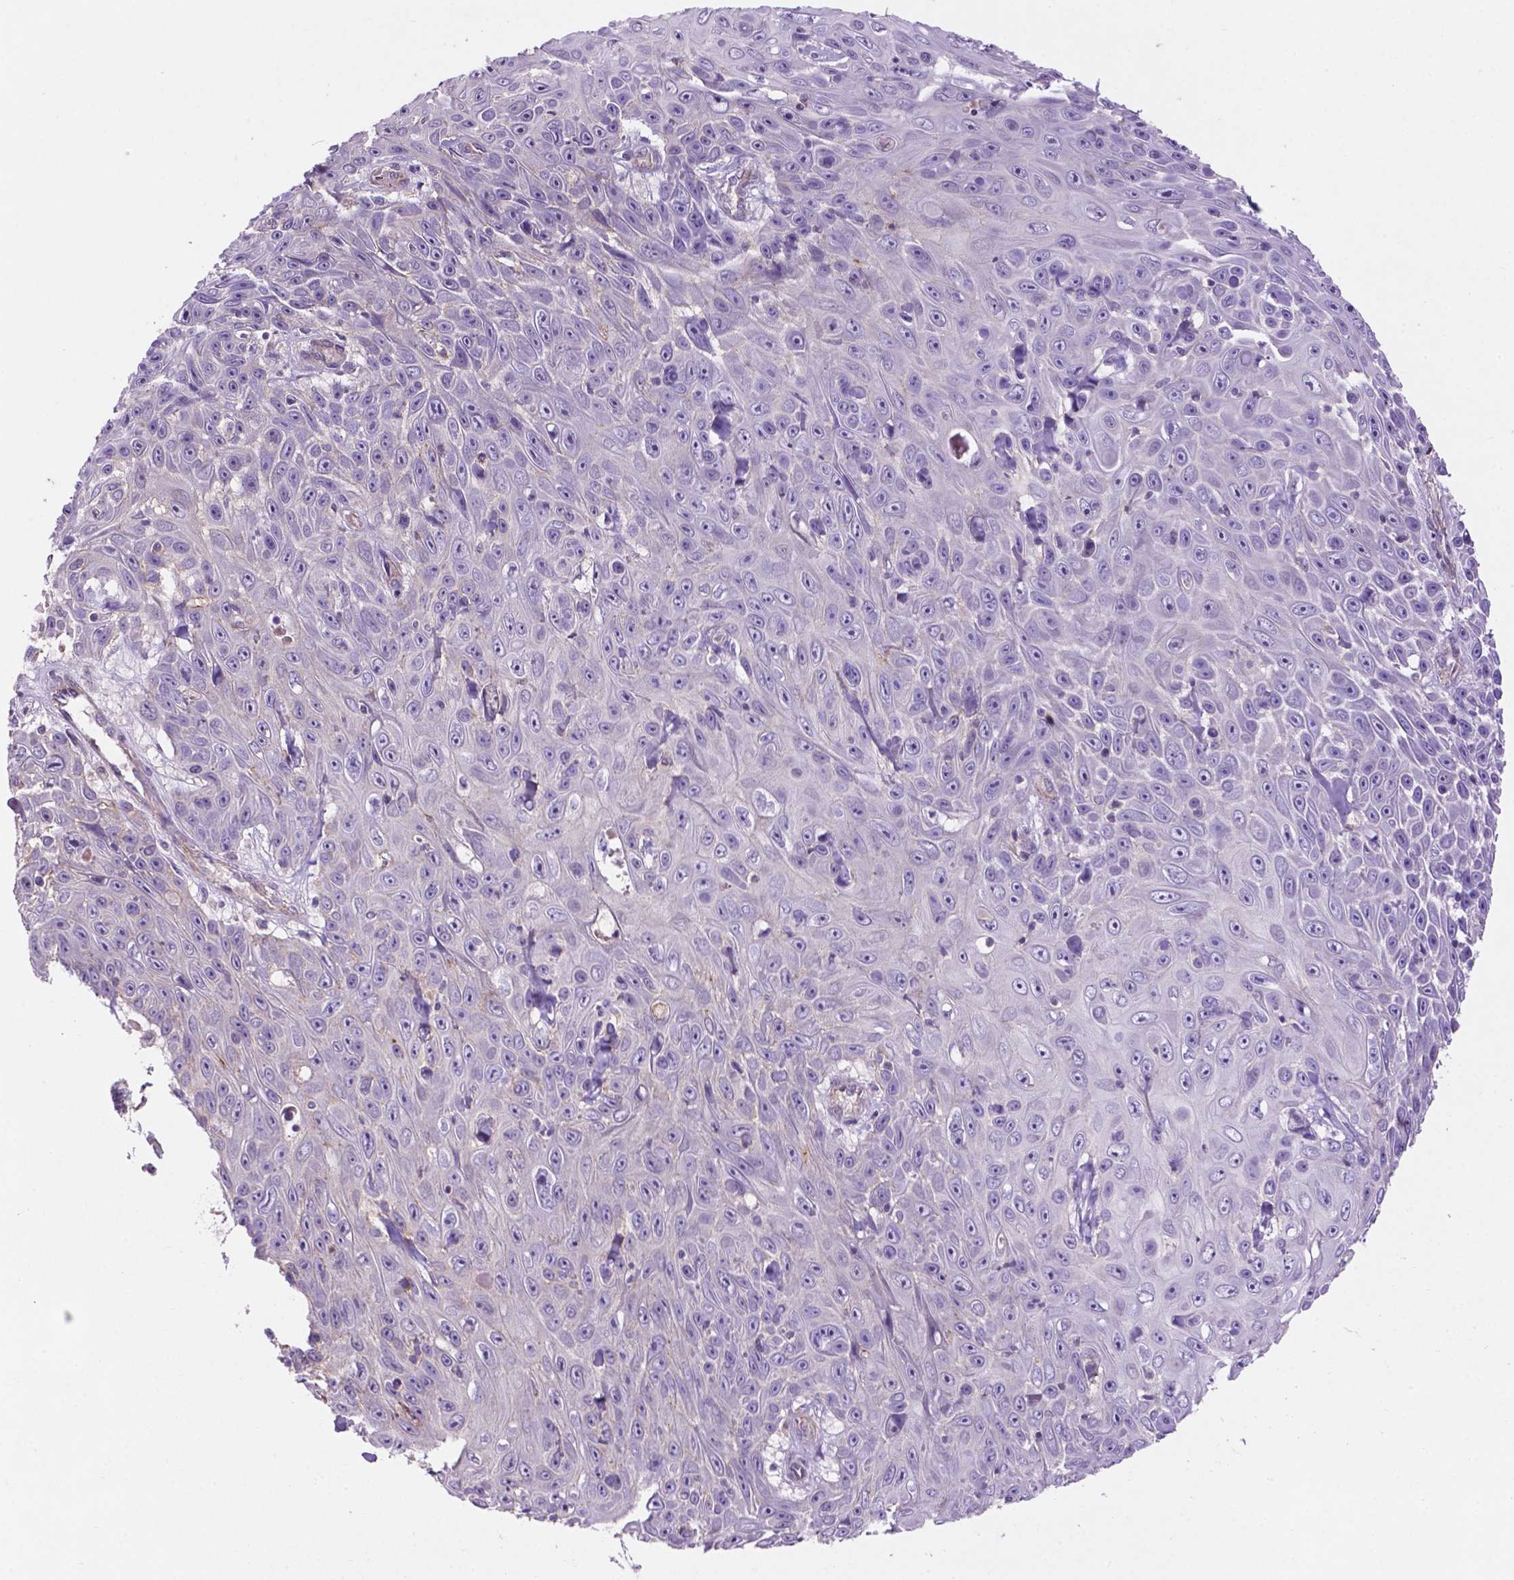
{"staining": {"intensity": "negative", "quantity": "none", "location": "none"}, "tissue": "skin cancer", "cell_type": "Tumor cells", "image_type": "cancer", "snomed": [{"axis": "morphology", "description": "Squamous cell carcinoma, NOS"}, {"axis": "topography", "description": "Skin"}], "caption": "A photomicrograph of skin cancer (squamous cell carcinoma) stained for a protein exhibits no brown staining in tumor cells. (DAB (3,3'-diaminobenzidine) immunohistochemistry (IHC) with hematoxylin counter stain).", "gene": "ARL5C", "patient": {"sex": "male", "age": 82}}